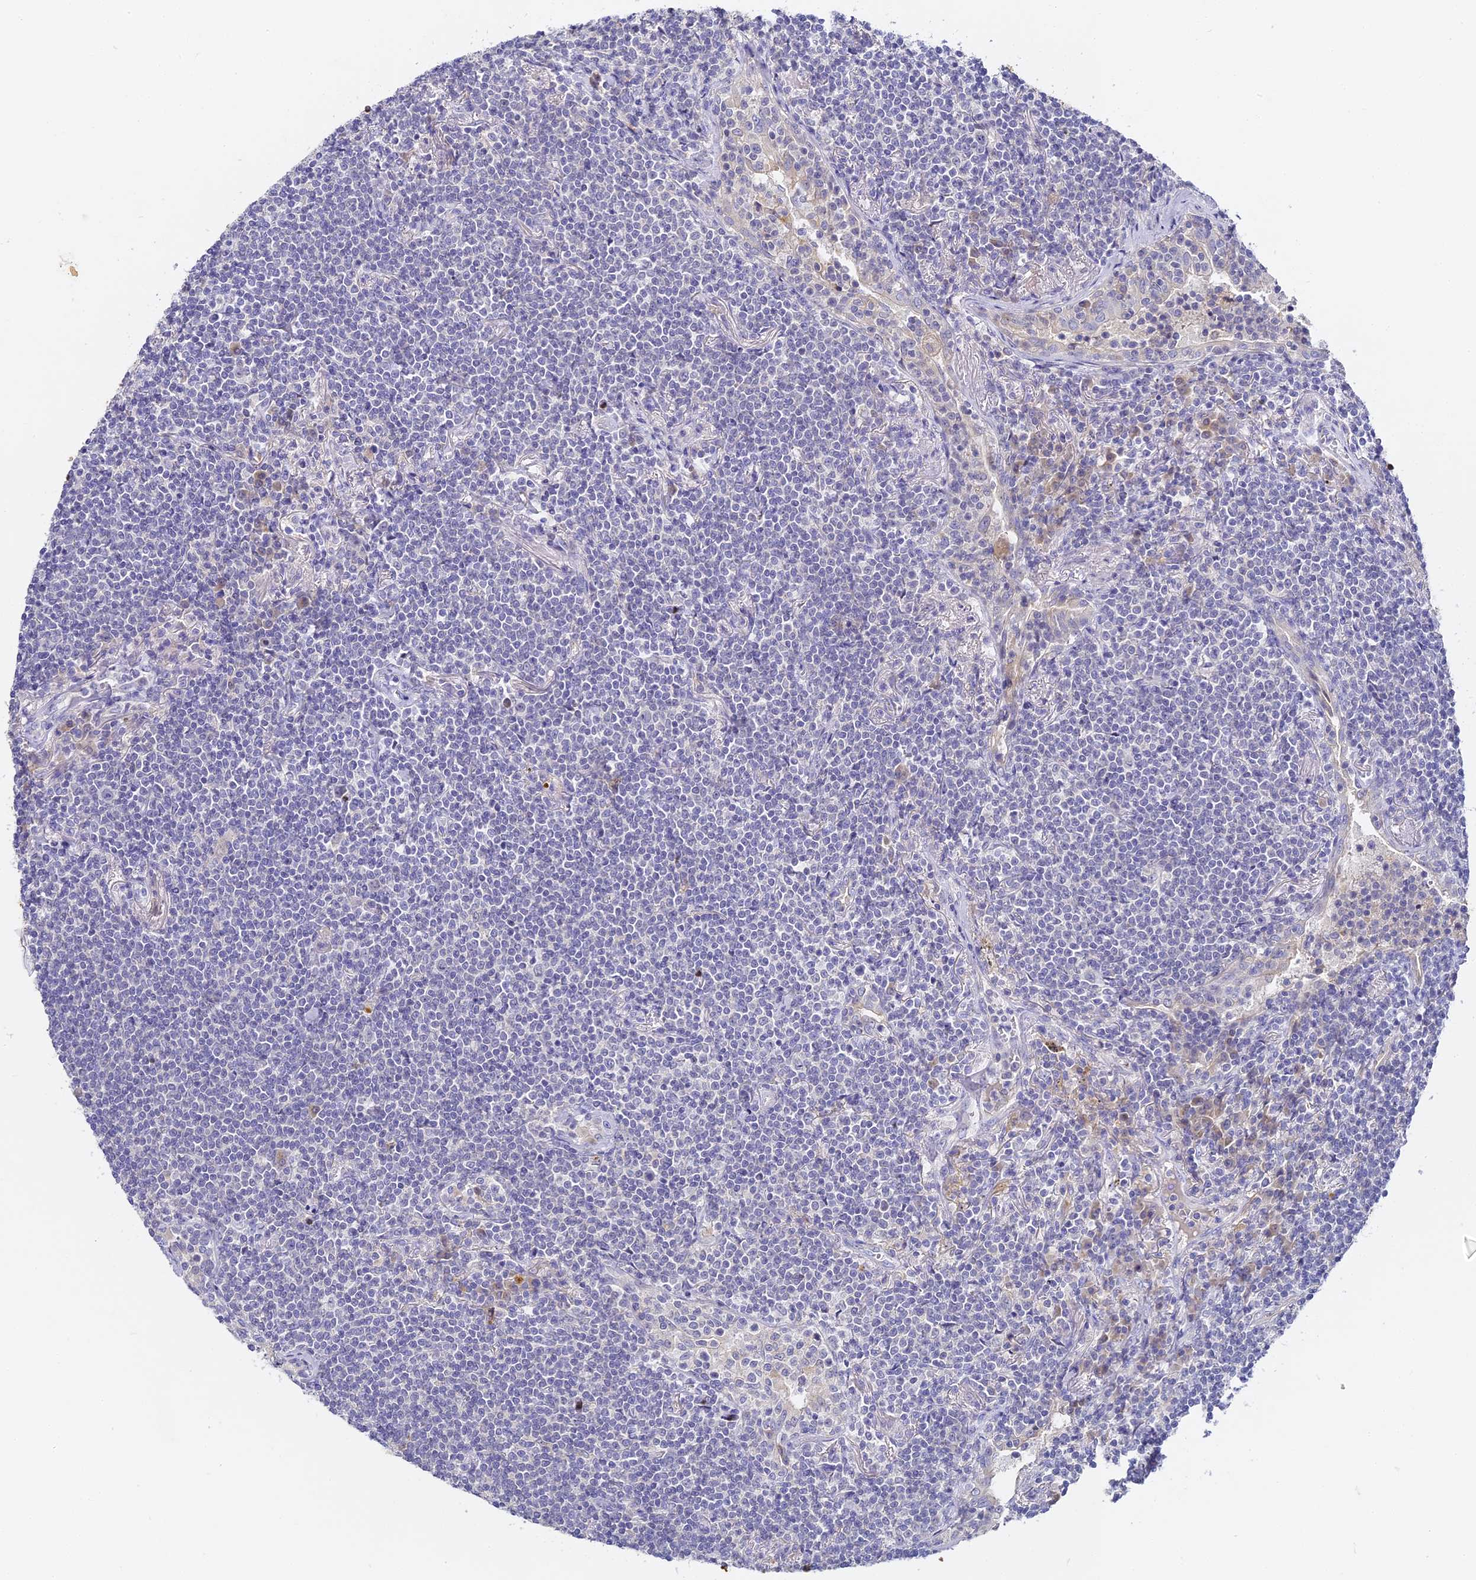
{"staining": {"intensity": "negative", "quantity": "none", "location": "none"}, "tissue": "lymphoma", "cell_type": "Tumor cells", "image_type": "cancer", "snomed": [{"axis": "morphology", "description": "Malignant lymphoma, non-Hodgkin's type, Low grade"}, {"axis": "topography", "description": "Lung"}], "caption": "Tumor cells show no significant protein positivity in low-grade malignant lymphoma, non-Hodgkin's type.", "gene": "DONSON", "patient": {"sex": "female", "age": 71}}